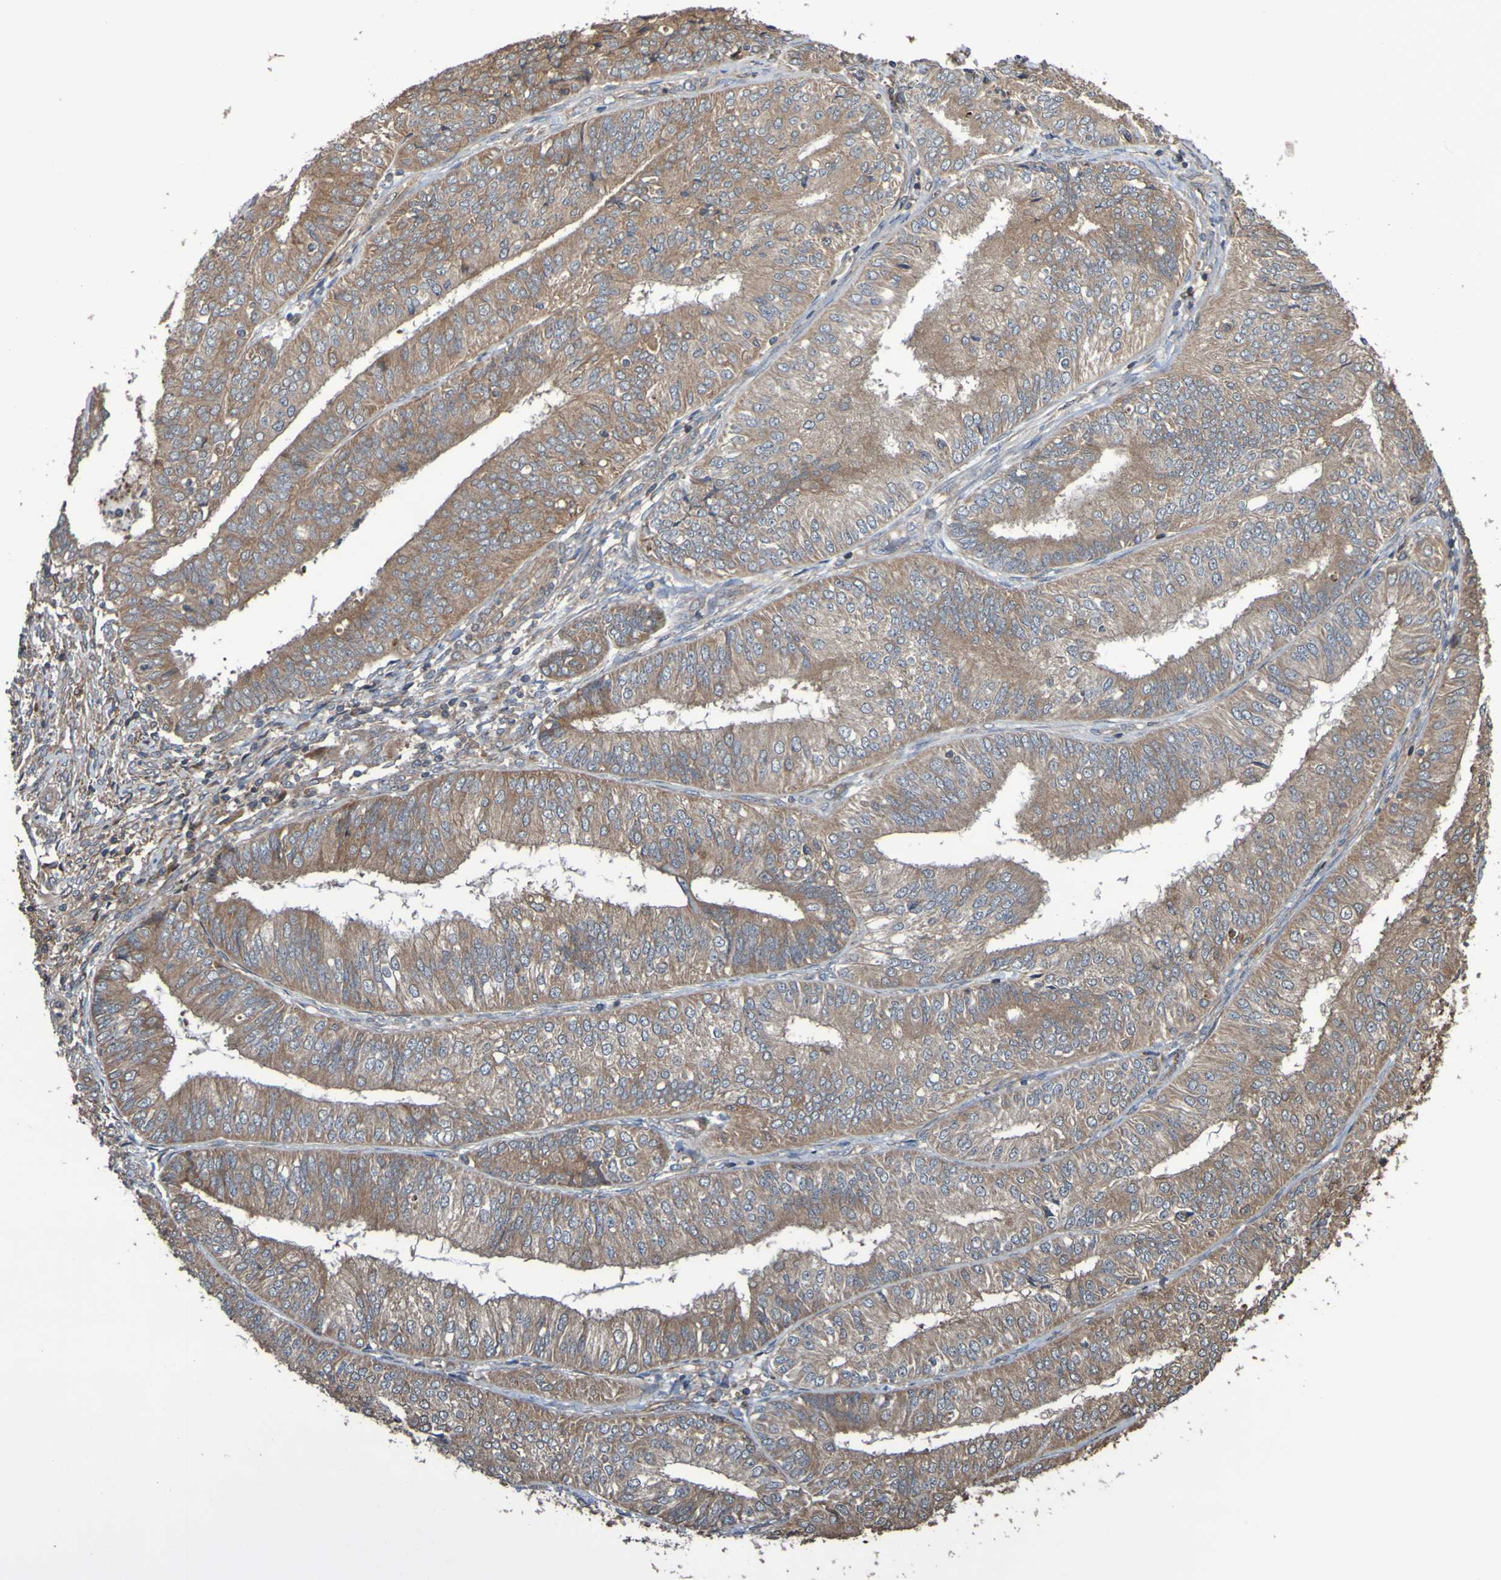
{"staining": {"intensity": "moderate", "quantity": ">75%", "location": "cytoplasmic/membranous"}, "tissue": "endometrial cancer", "cell_type": "Tumor cells", "image_type": "cancer", "snomed": [{"axis": "morphology", "description": "Adenocarcinoma, NOS"}, {"axis": "topography", "description": "Endometrium"}], "caption": "Endometrial adenocarcinoma was stained to show a protein in brown. There is medium levels of moderate cytoplasmic/membranous expression in approximately >75% of tumor cells.", "gene": "UCN", "patient": {"sex": "female", "age": 58}}